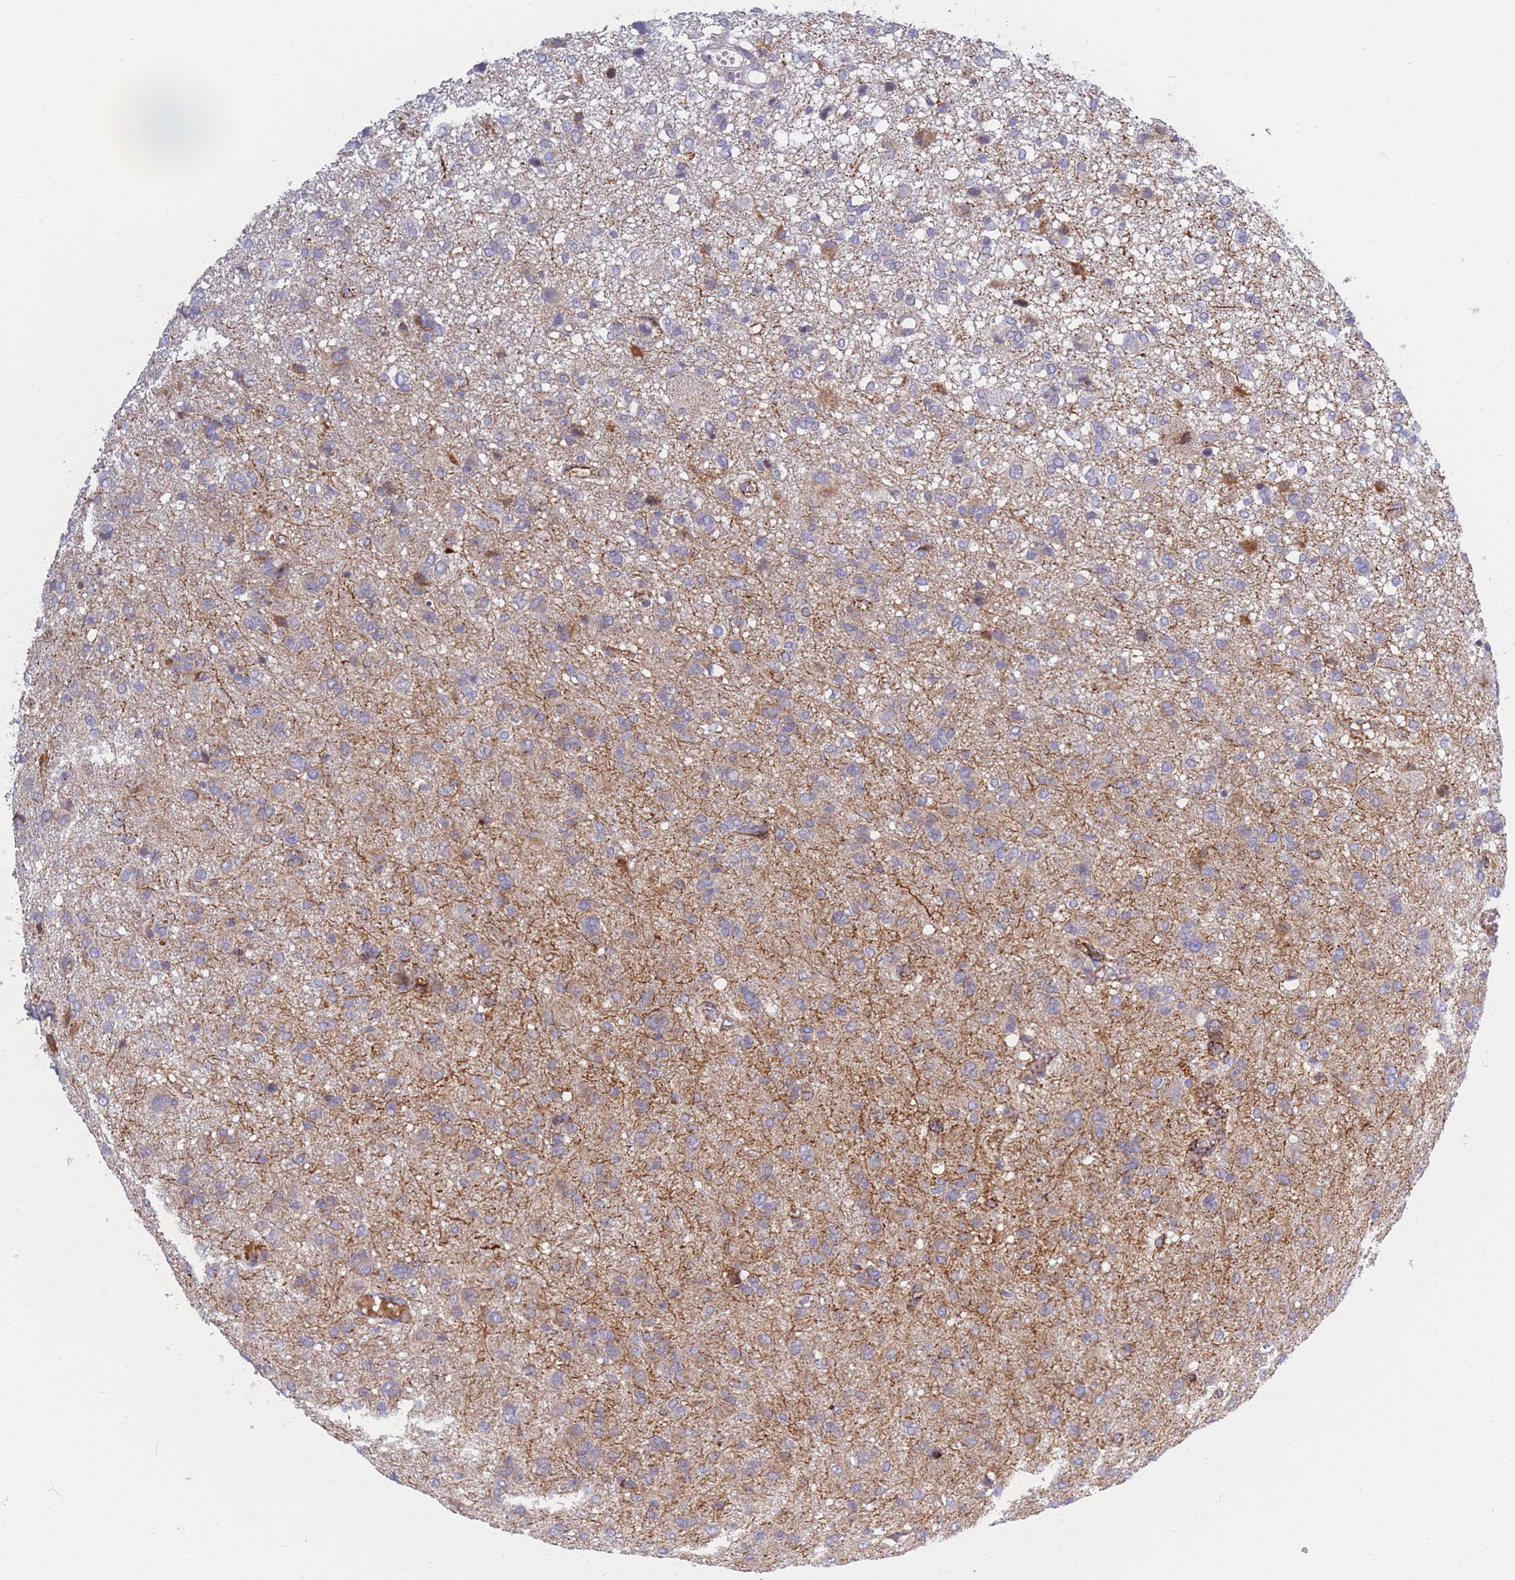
{"staining": {"intensity": "moderate", "quantity": "<25%", "location": "cytoplasmic/membranous"}, "tissue": "glioma", "cell_type": "Tumor cells", "image_type": "cancer", "snomed": [{"axis": "morphology", "description": "Glioma, malignant, High grade"}, {"axis": "topography", "description": "Brain"}], "caption": "Immunohistochemistry image of glioma stained for a protein (brown), which displays low levels of moderate cytoplasmic/membranous positivity in approximately <25% of tumor cells.", "gene": "MOB4", "patient": {"sex": "female", "age": 59}}